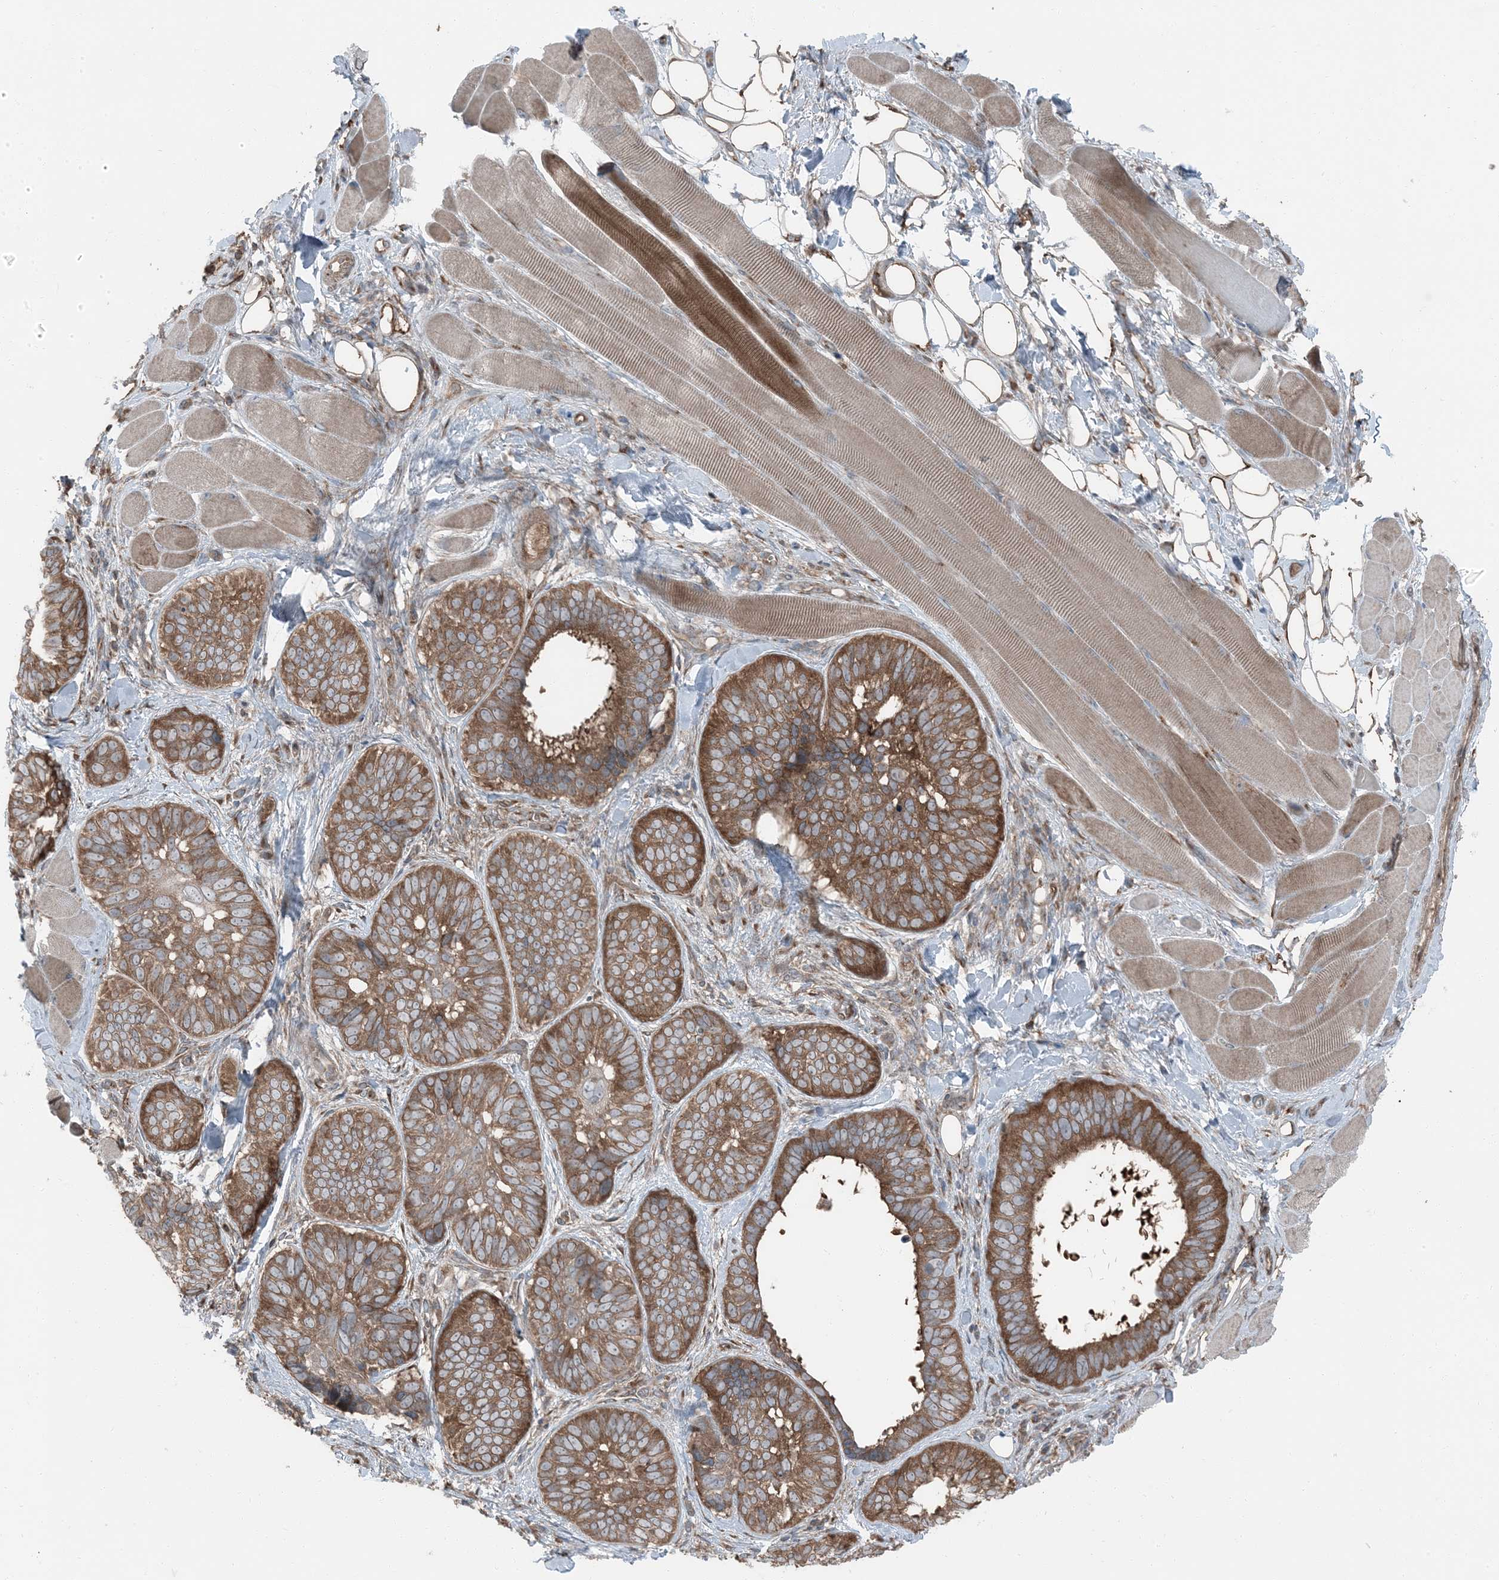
{"staining": {"intensity": "moderate", "quantity": ">75%", "location": "cytoplasmic/membranous"}, "tissue": "skin cancer", "cell_type": "Tumor cells", "image_type": "cancer", "snomed": [{"axis": "morphology", "description": "Basal cell carcinoma"}, {"axis": "topography", "description": "Skin"}], "caption": "Tumor cells display moderate cytoplasmic/membranous staining in about >75% of cells in basal cell carcinoma (skin).", "gene": "RAB3GAP1", "patient": {"sex": "male", "age": 62}}